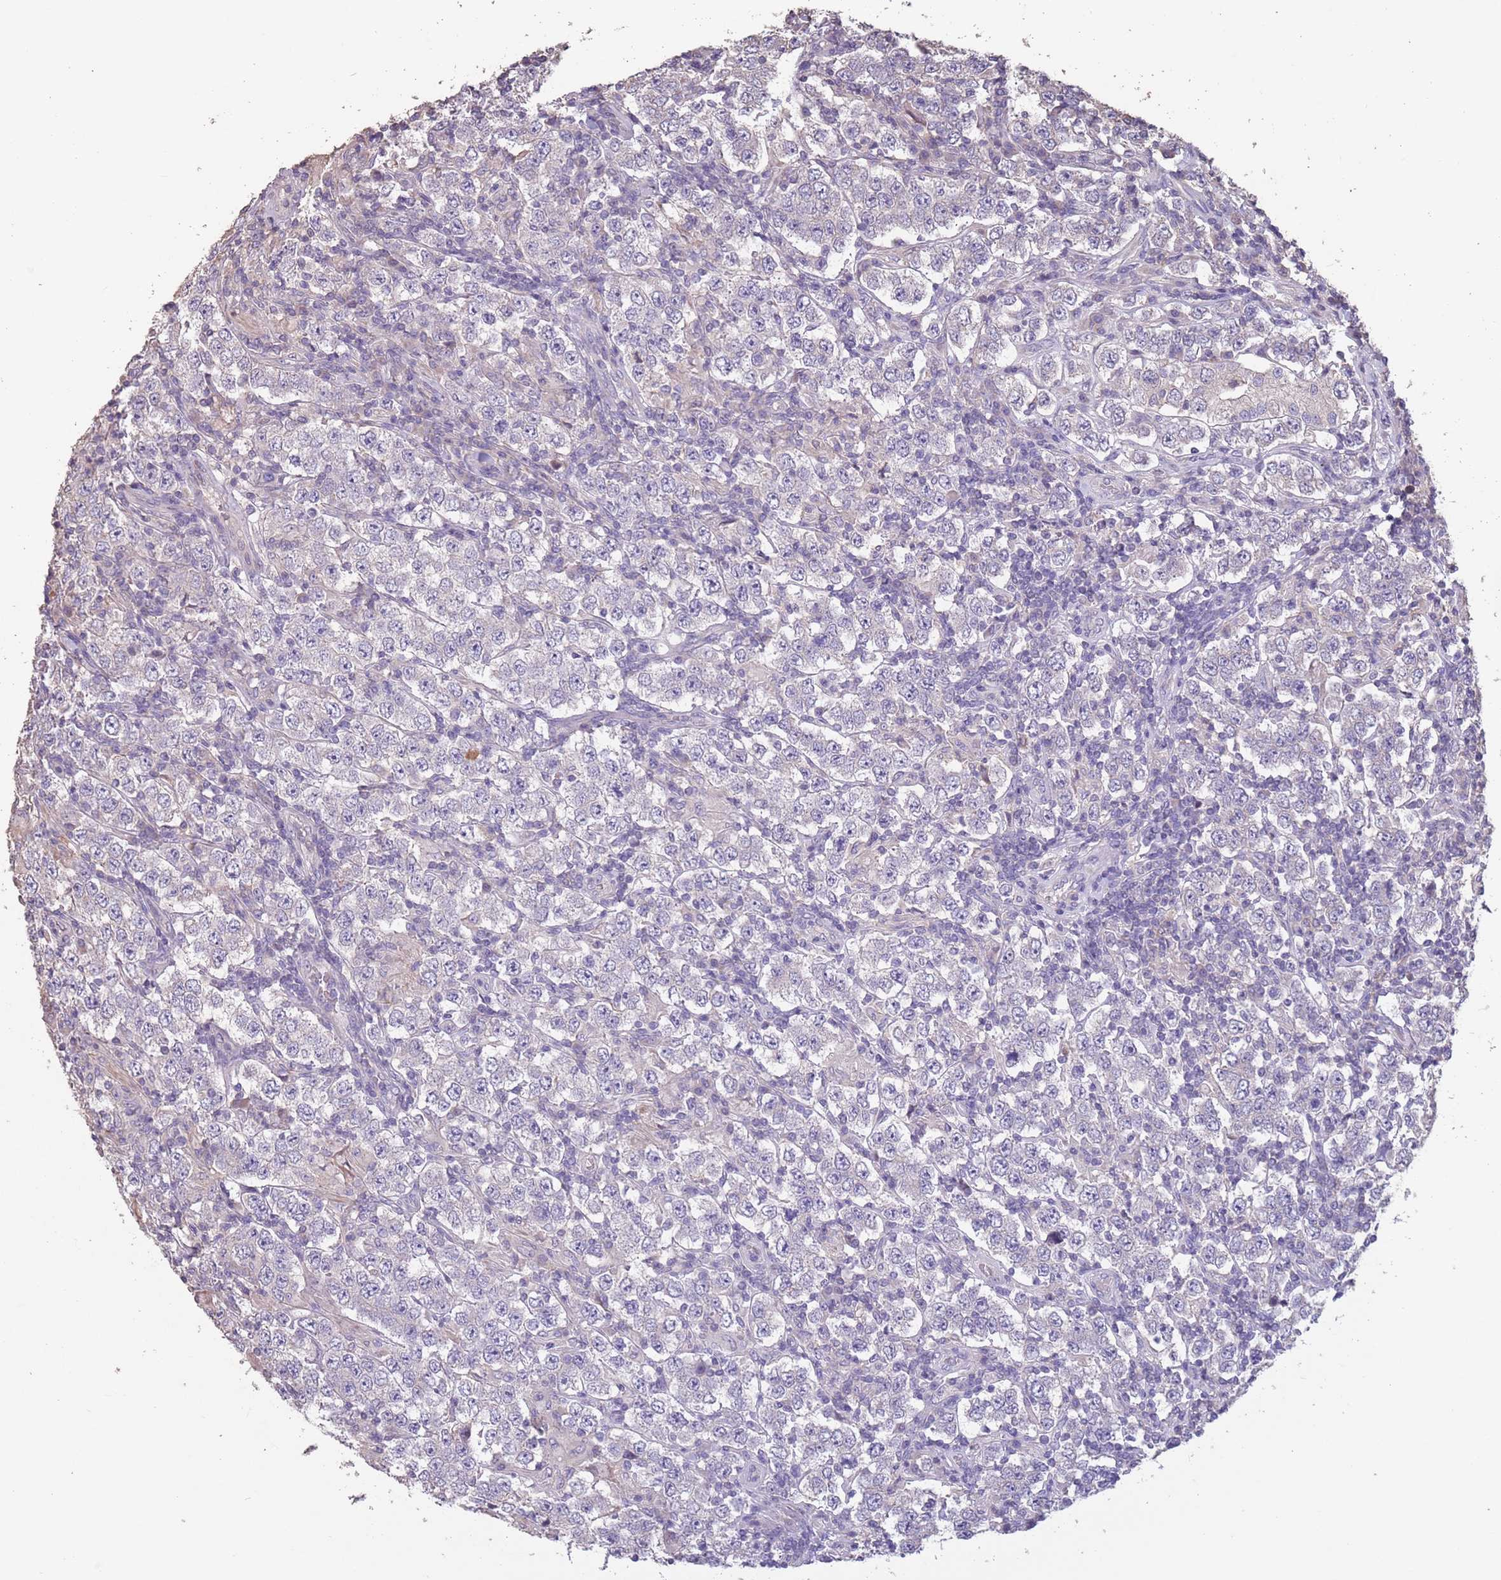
{"staining": {"intensity": "negative", "quantity": "none", "location": "none"}, "tissue": "testis cancer", "cell_type": "Tumor cells", "image_type": "cancer", "snomed": [{"axis": "morphology", "description": "Normal tissue, NOS"}, {"axis": "morphology", "description": "Urothelial carcinoma, High grade"}, {"axis": "morphology", "description": "Seminoma, NOS"}, {"axis": "morphology", "description": "Carcinoma, Embryonal, NOS"}, {"axis": "topography", "description": "Urinary bladder"}, {"axis": "topography", "description": "Testis"}], "caption": "DAB (3,3'-diaminobenzidine) immunohistochemical staining of human testis cancer (seminoma) exhibits no significant staining in tumor cells. (DAB immunohistochemistry with hematoxylin counter stain).", "gene": "MBD3L1", "patient": {"sex": "male", "age": 41}}